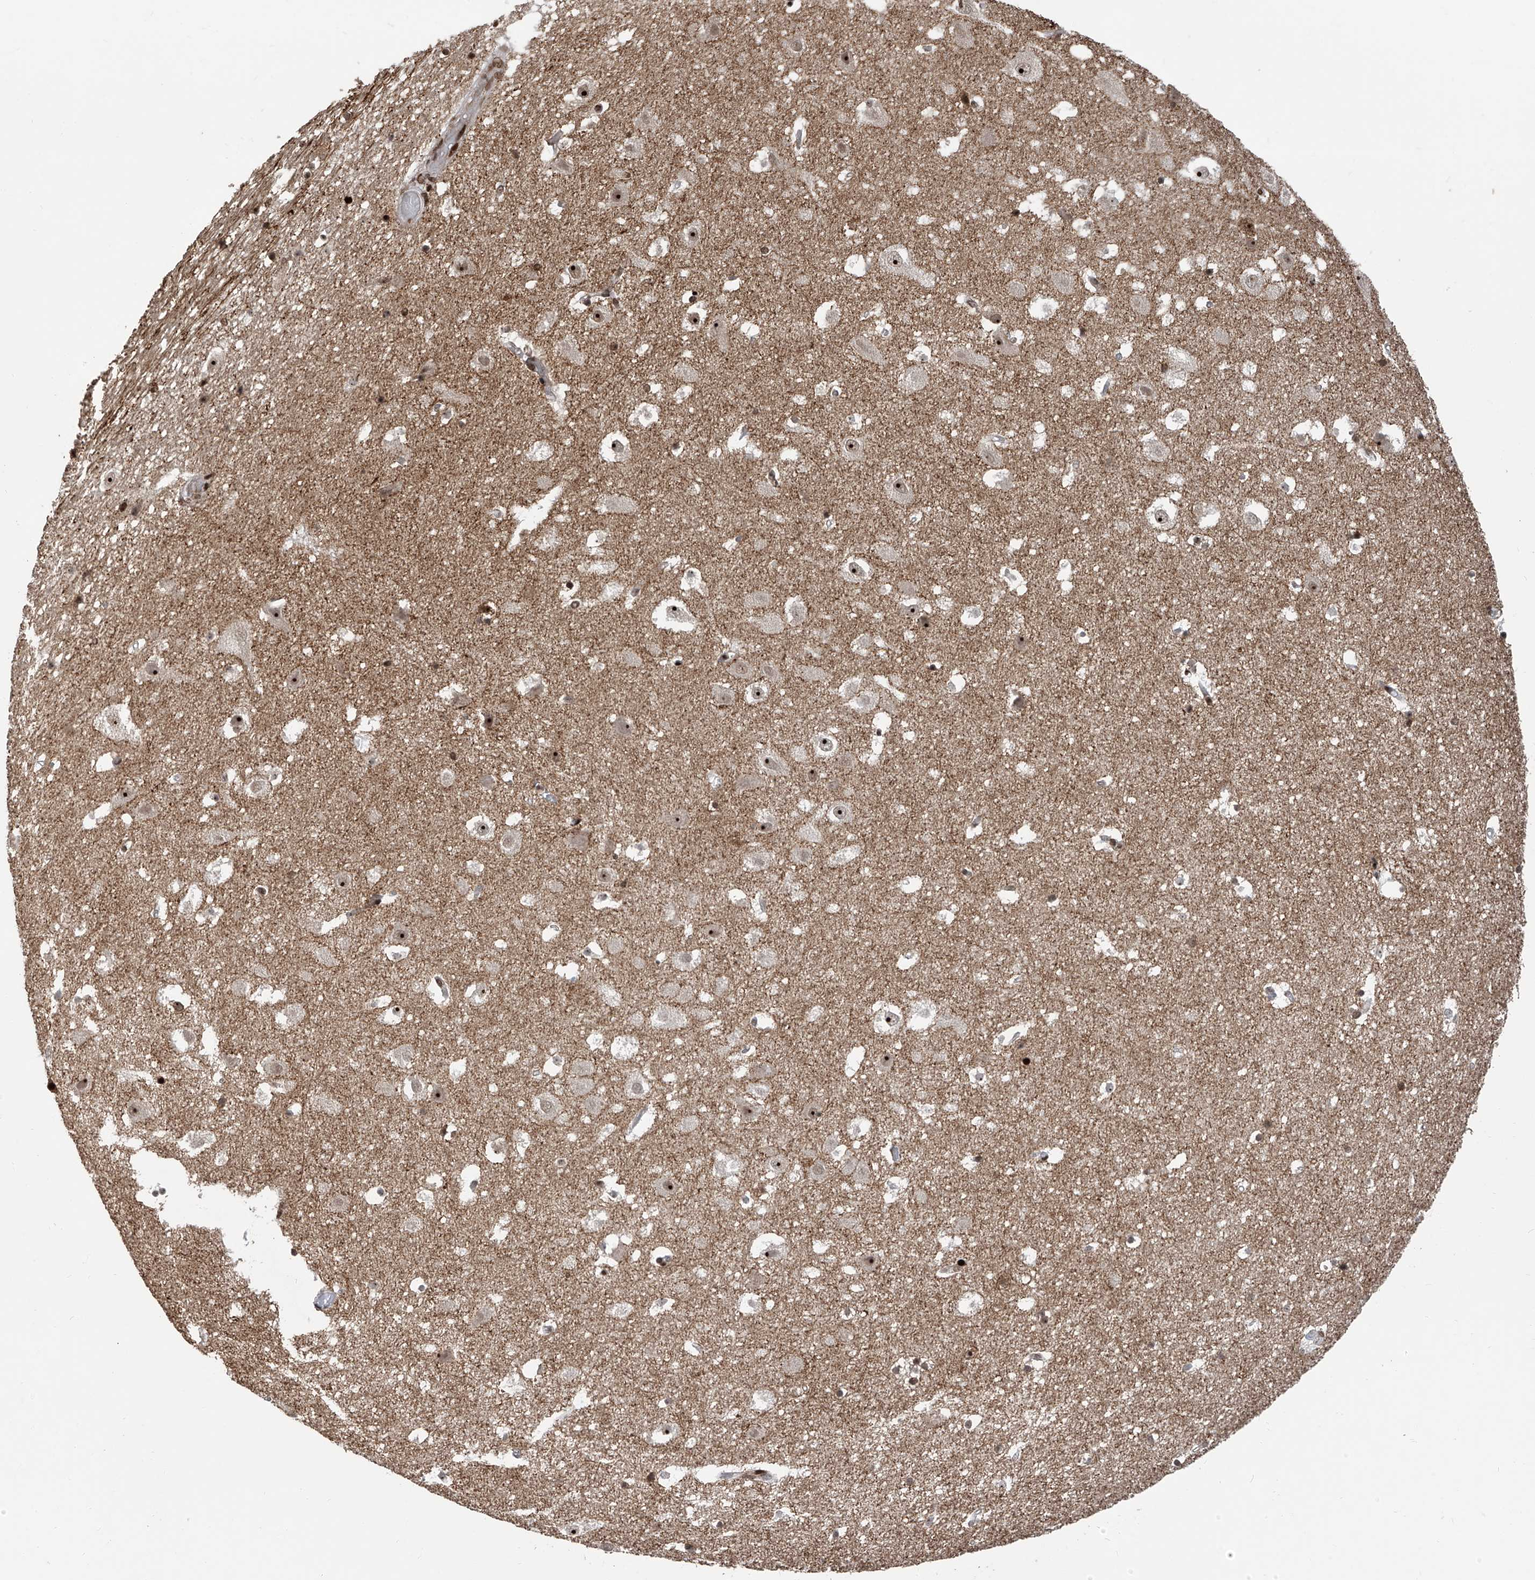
{"staining": {"intensity": "strong", "quantity": "<25%", "location": "nuclear"}, "tissue": "hippocampus", "cell_type": "Glial cells", "image_type": "normal", "snomed": [{"axis": "morphology", "description": "Normal tissue, NOS"}, {"axis": "topography", "description": "Hippocampus"}], "caption": "DAB immunohistochemical staining of unremarkable human hippocampus reveals strong nuclear protein staining in approximately <25% of glial cells.", "gene": "PAK1IP1", "patient": {"sex": "female", "age": 52}}